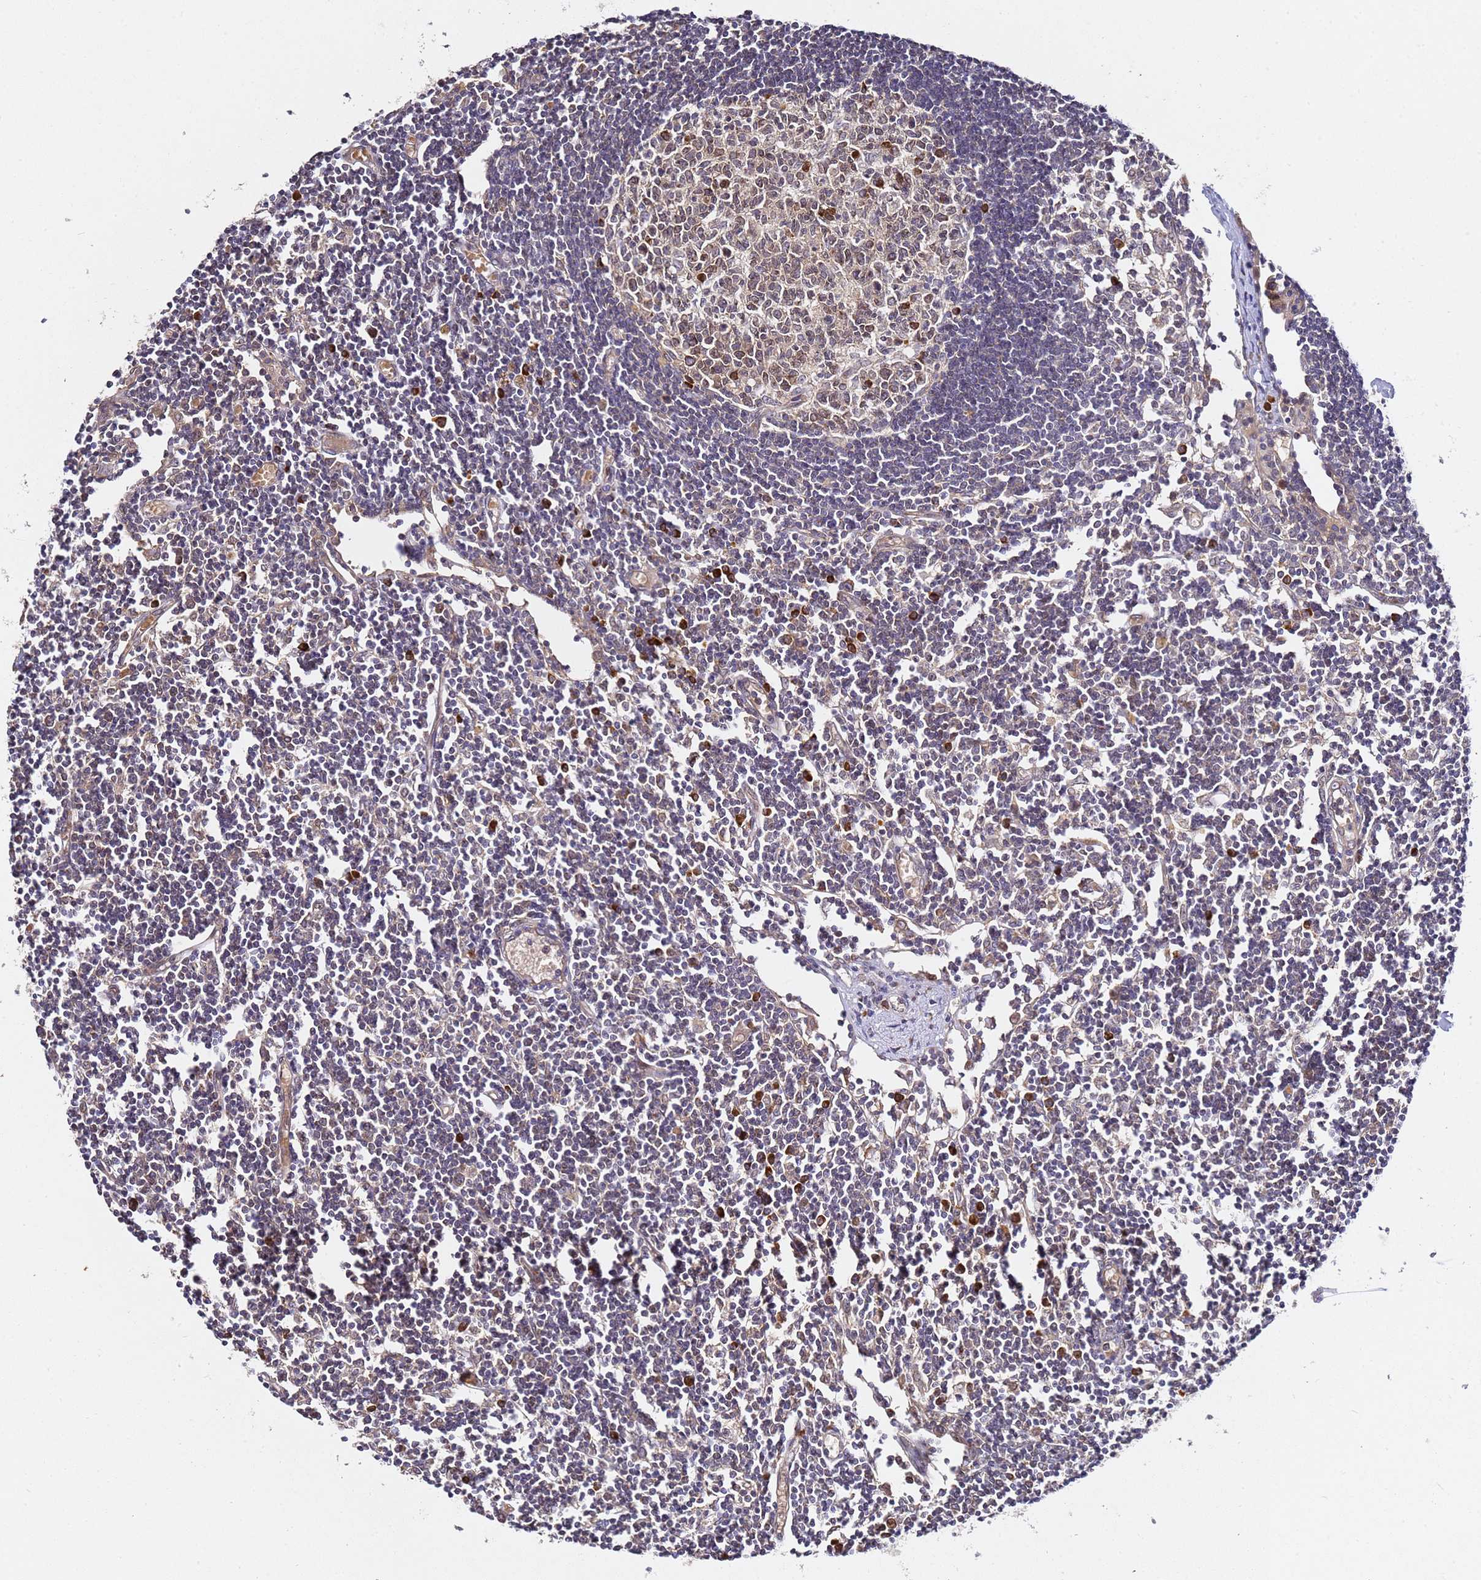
{"staining": {"intensity": "moderate", "quantity": "<25%", "location": "cytoplasmic/membranous"}, "tissue": "lymph node", "cell_type": "Germinal center cells", "image_type": "normal", "snomed": [{"axis": "morphology", "description": "Normal tissue, NOS"}, {"axis": "topography", "description": "Lymph node"}], "caption": "The image shows staining of unremarkable lymph node, revealing moderate cytoplasmic/membranous protein staining (brown color) within germinal center cells.", "gene": "OSBPL2", "patient": {"sex": "female", "age": 11}}